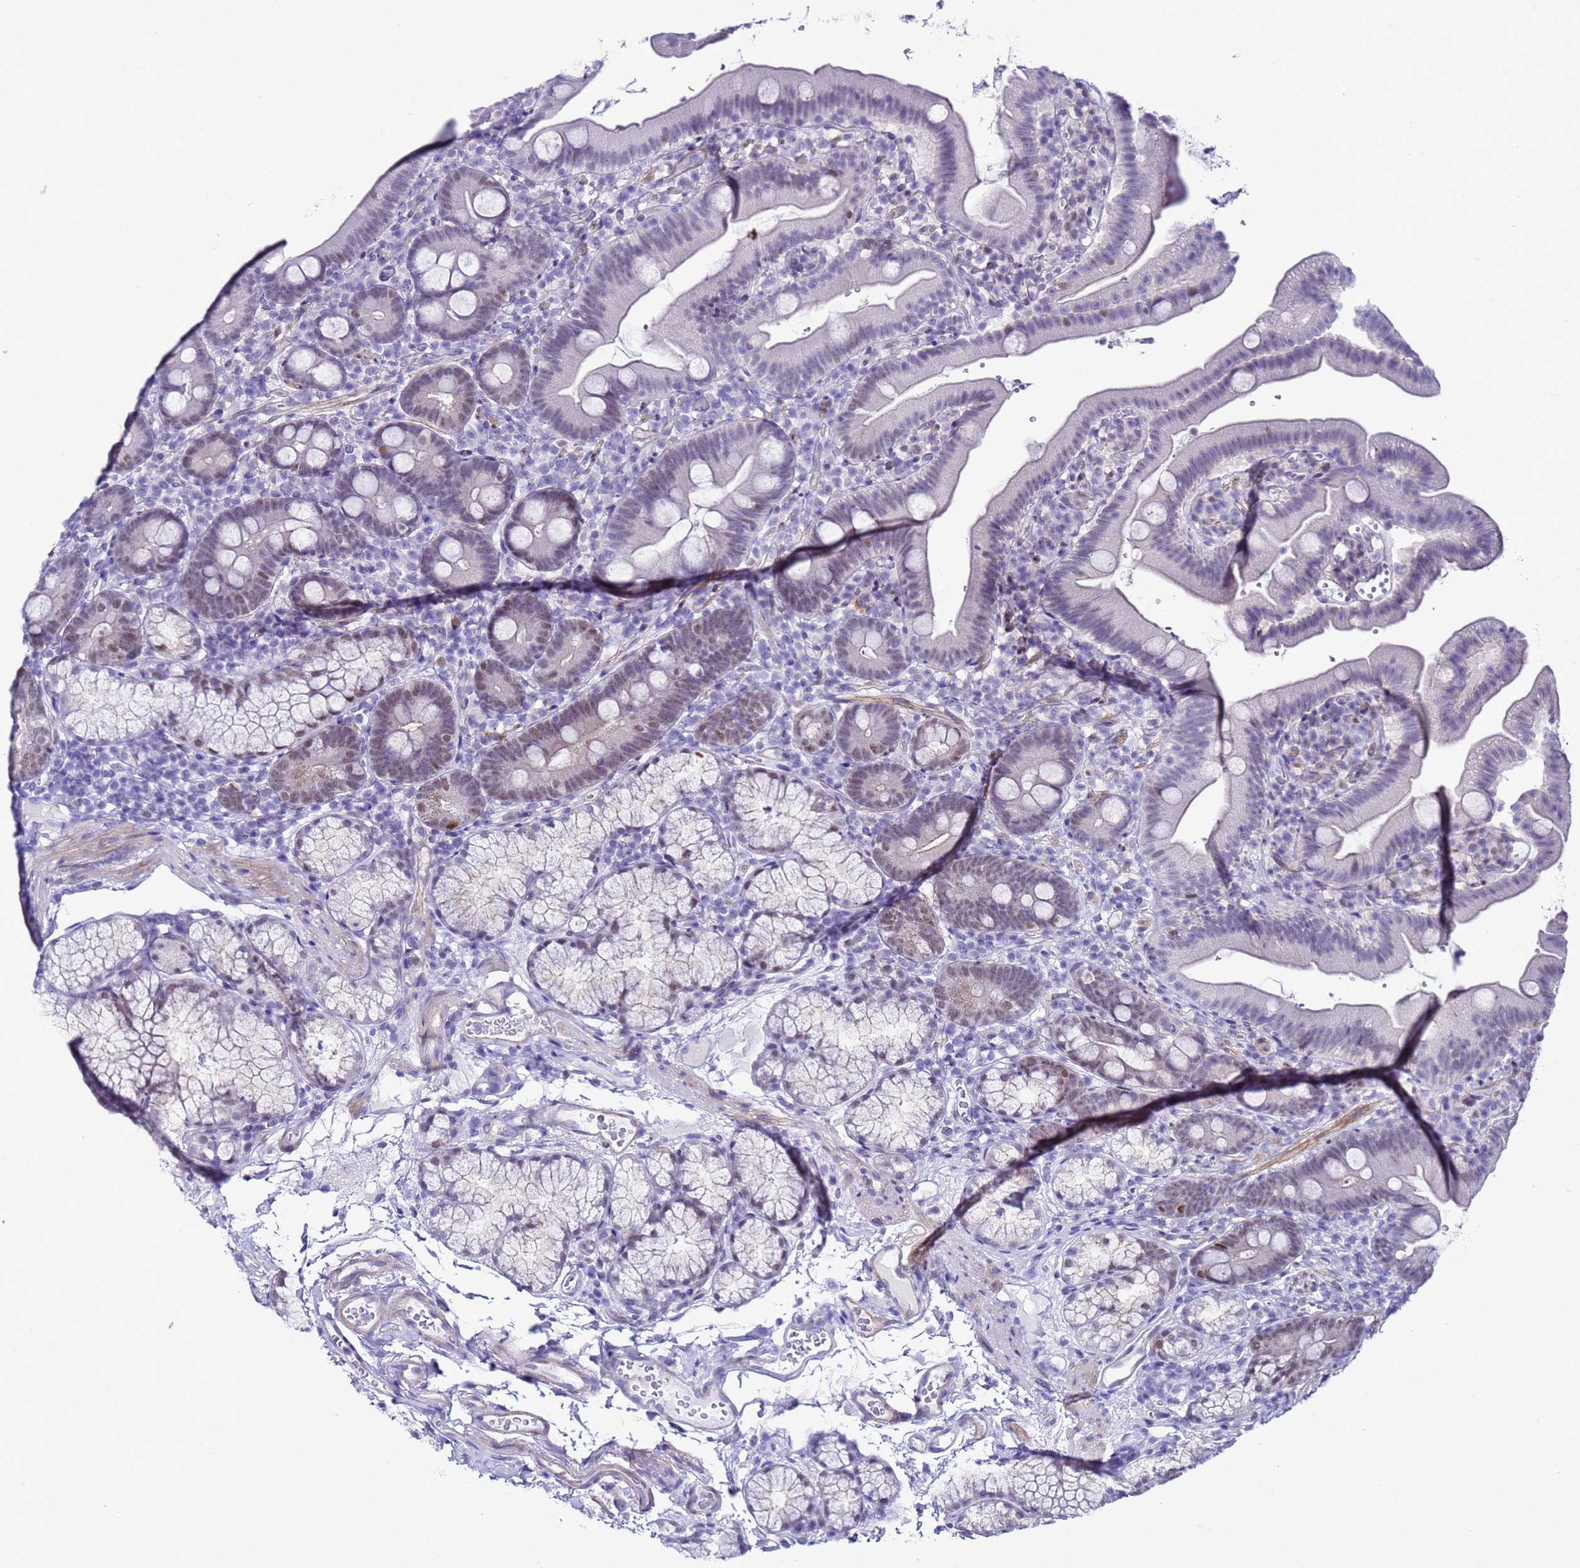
{"staining": {"intensity": "weak", "quantity": "25%-75%", "location": "nuclear"}, "tissue": "duodenum", "cell_type": "Glandular cells", "image_type": "normal", "snomed": [{"axis": "morphology", "description": "Normal tissue, NOS"}, {"axis": "topography", "description": "Duodenum"}], "caption": "About 25%-75% of glandular cells in benign human duodenum show weak nuclear protein expression as visualized by brown immunohistochemical staining.", "gene": "BCL7A", "patient": {"sex": "female", "age": 67}}